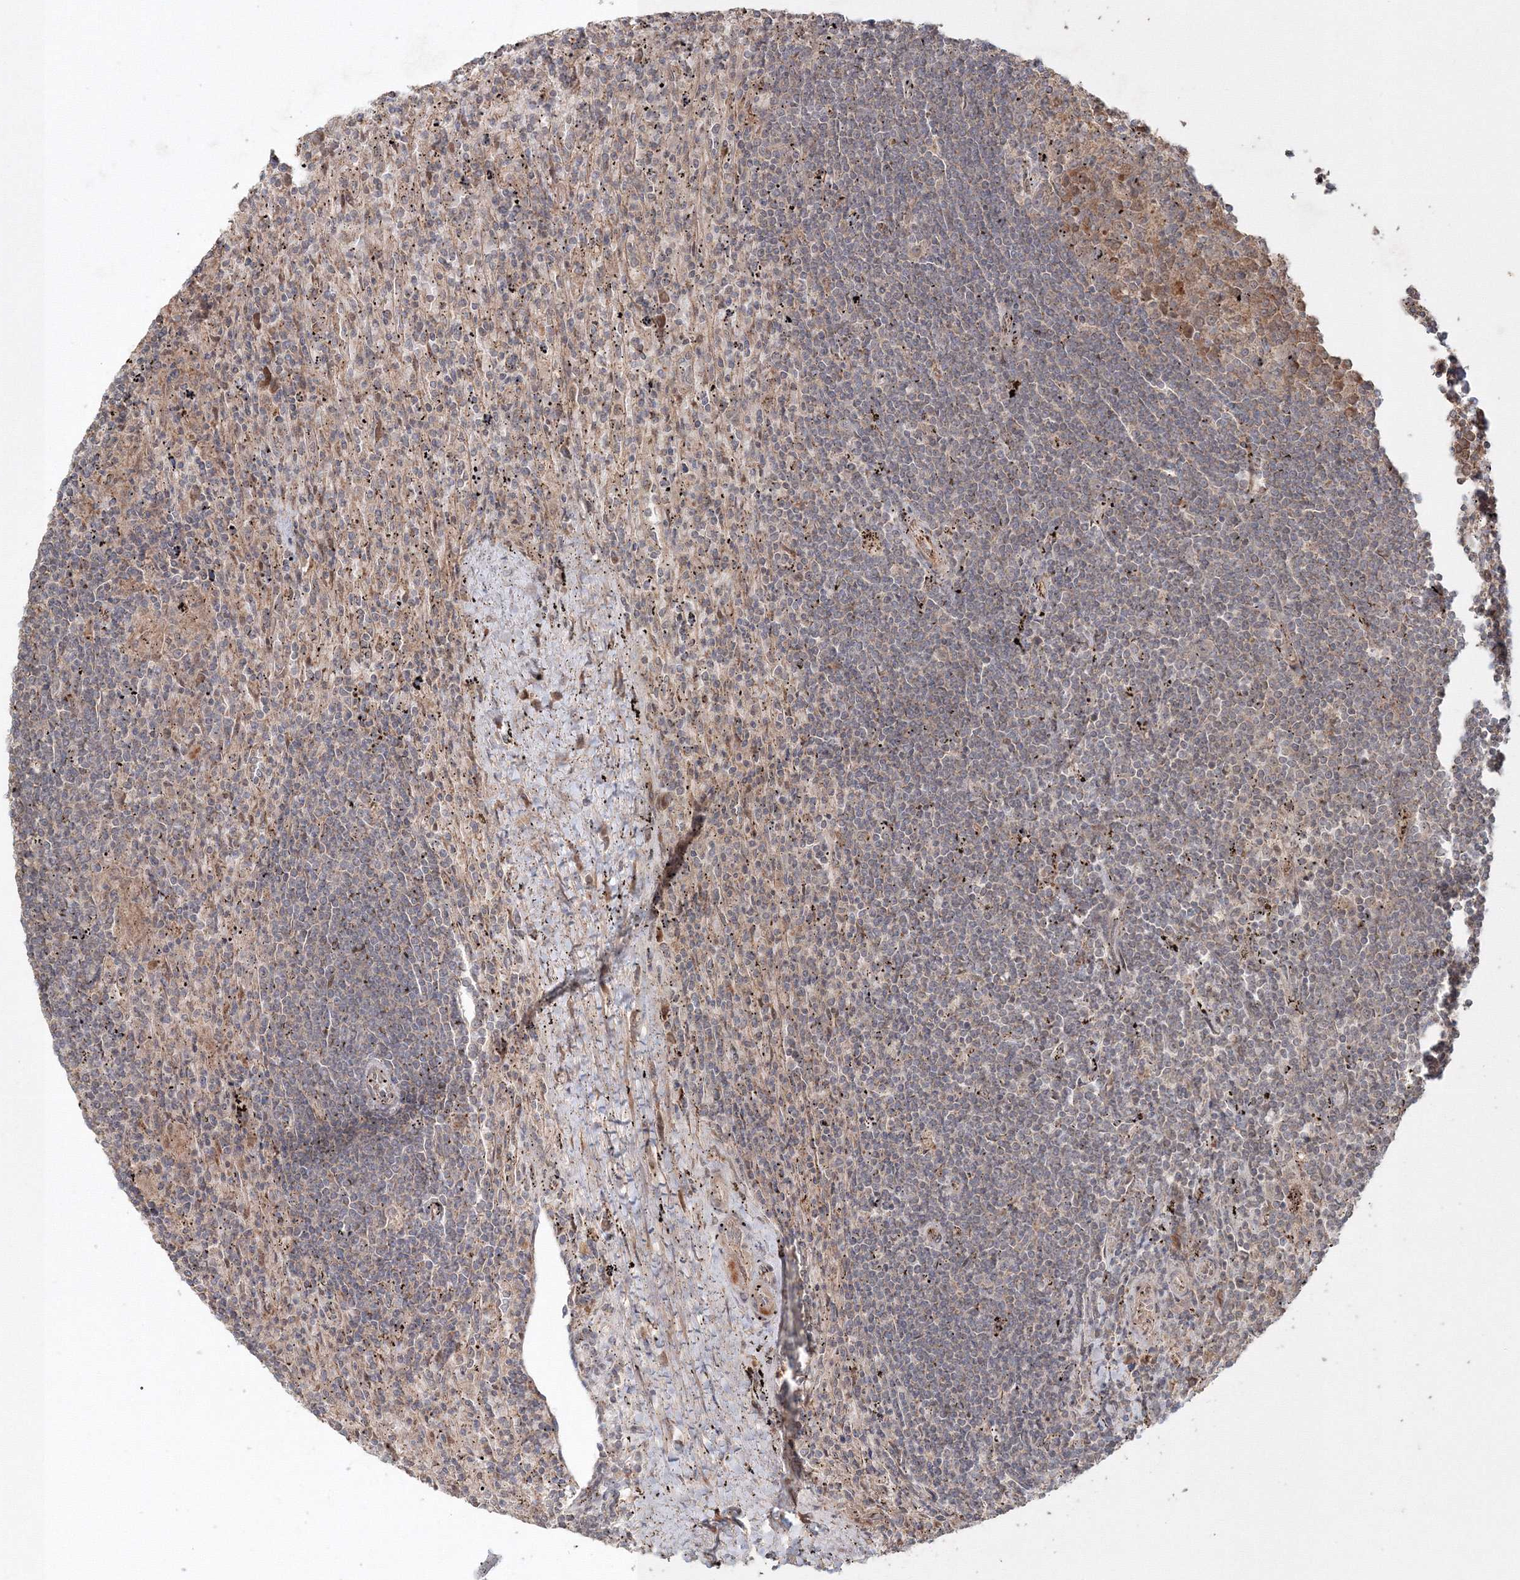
{"staining": {"intensity": "negative", "quantity": "none", "location": "none"}, "tissue": "lymphoma", "cell_type": "Tumor cells", "image_type": "cancer", "snomed": [{"axis": "morphology", "description": "Malignant lymphoma, non-Hodgkin's type, Low grade"}, {"axis": "topography", "description": "Spleen"}], "caption": "This is an IHC image of human lymphoma. There is no positivity in tumor cells.", "gene": "ANAPC16", "patient": {"sex": "male", "age": 76}}